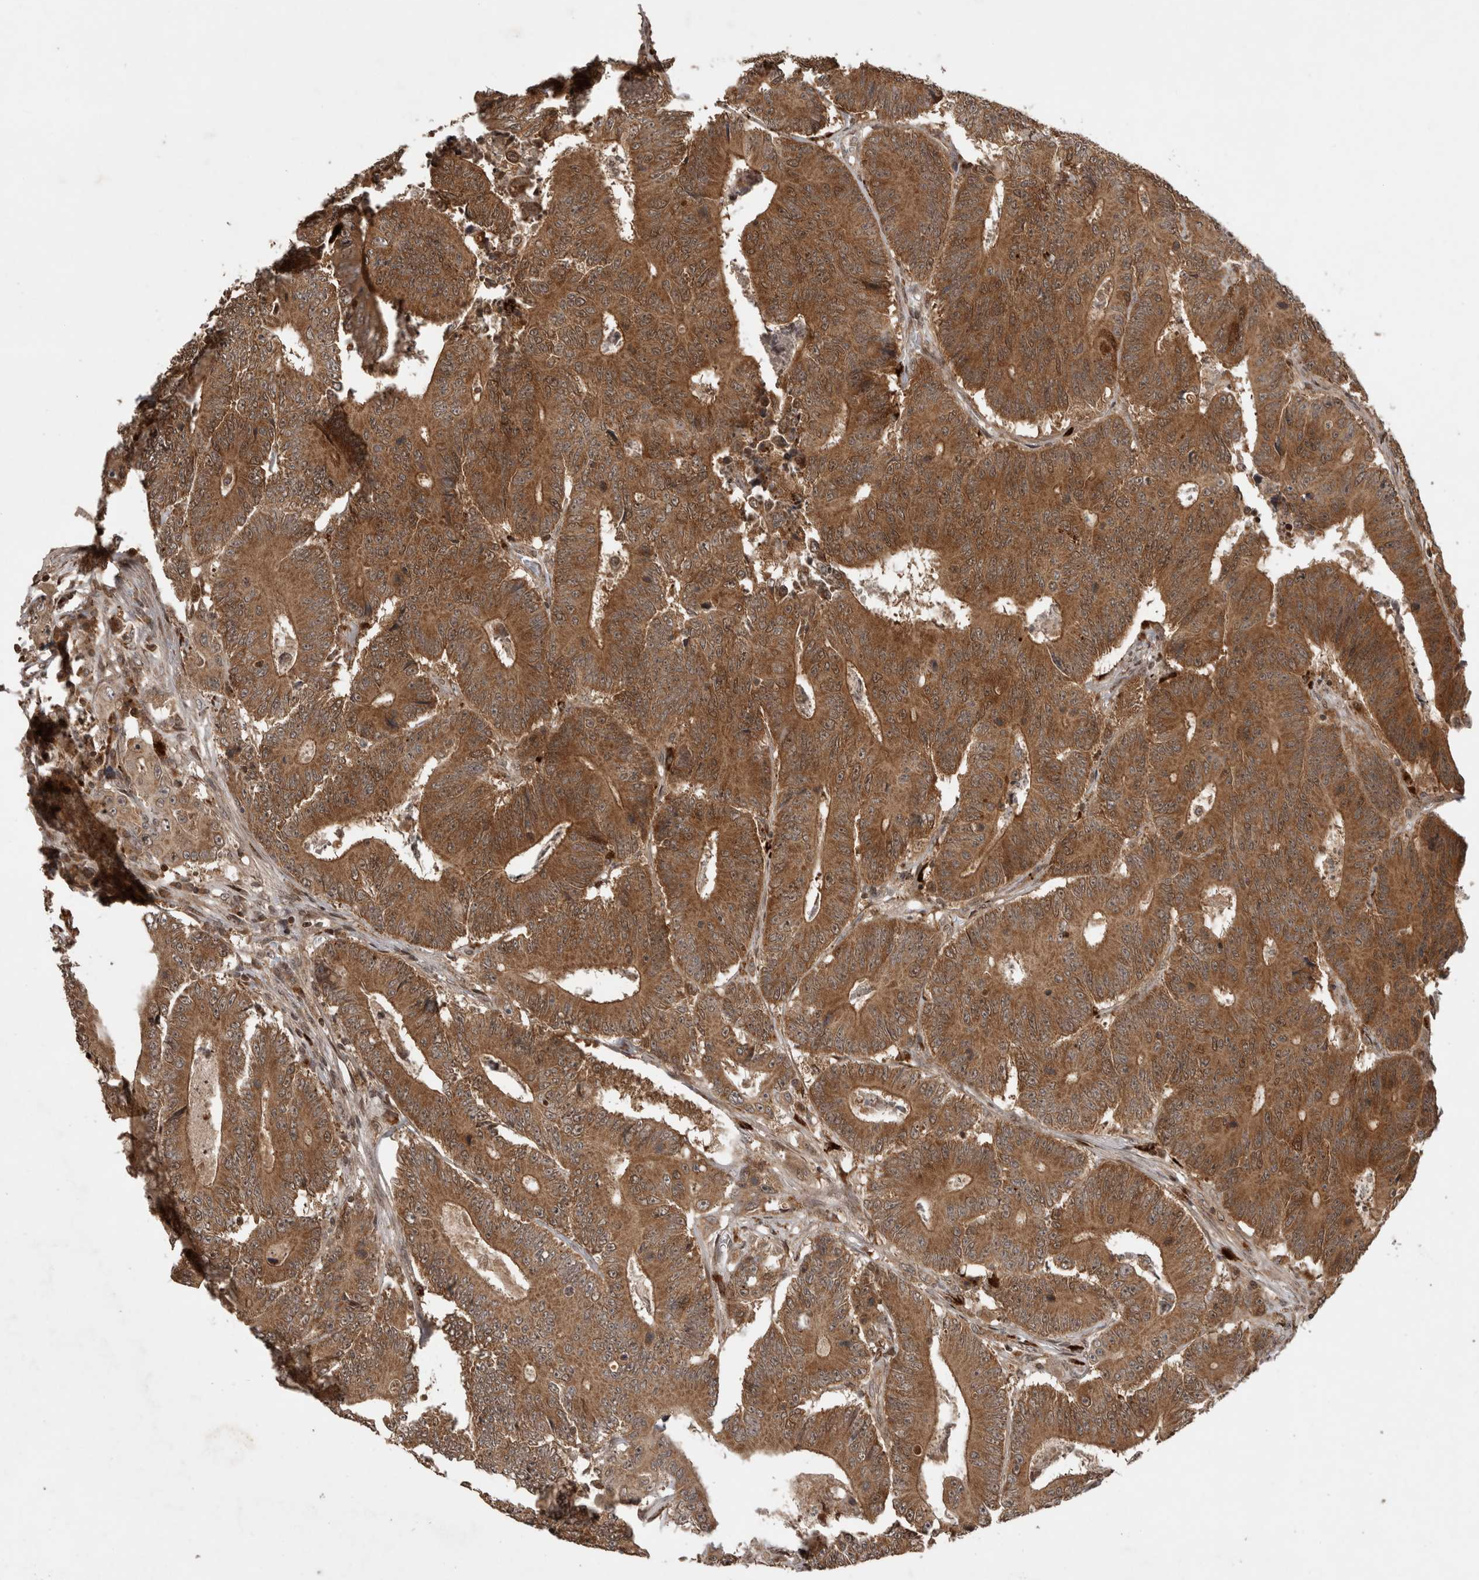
{"staining": {"intensity": "moderate", "quantity": ">75%", "location": "cytoplasmic/membranous"}, "tissue": "colorectal cancer", "cell_type": "Tumor cells", "image_type": "cancer", "snomed": [{"axis": "morphology", "description": "Adenocarcinoma, NOS"}, {"axis": "topography", "description": "Colon"}], "caption": "An IHC histopathology image of neoplastic tissue is shown. Protein staining in brown highlights moderate cytoplasmic/membranous positivity in colorectal cancer within tumor cells. The protein is shown in brown color, while the nuclei are stained blue.", "gene": "FAM221A", "patient": {"sex": "male", "age": 83}}